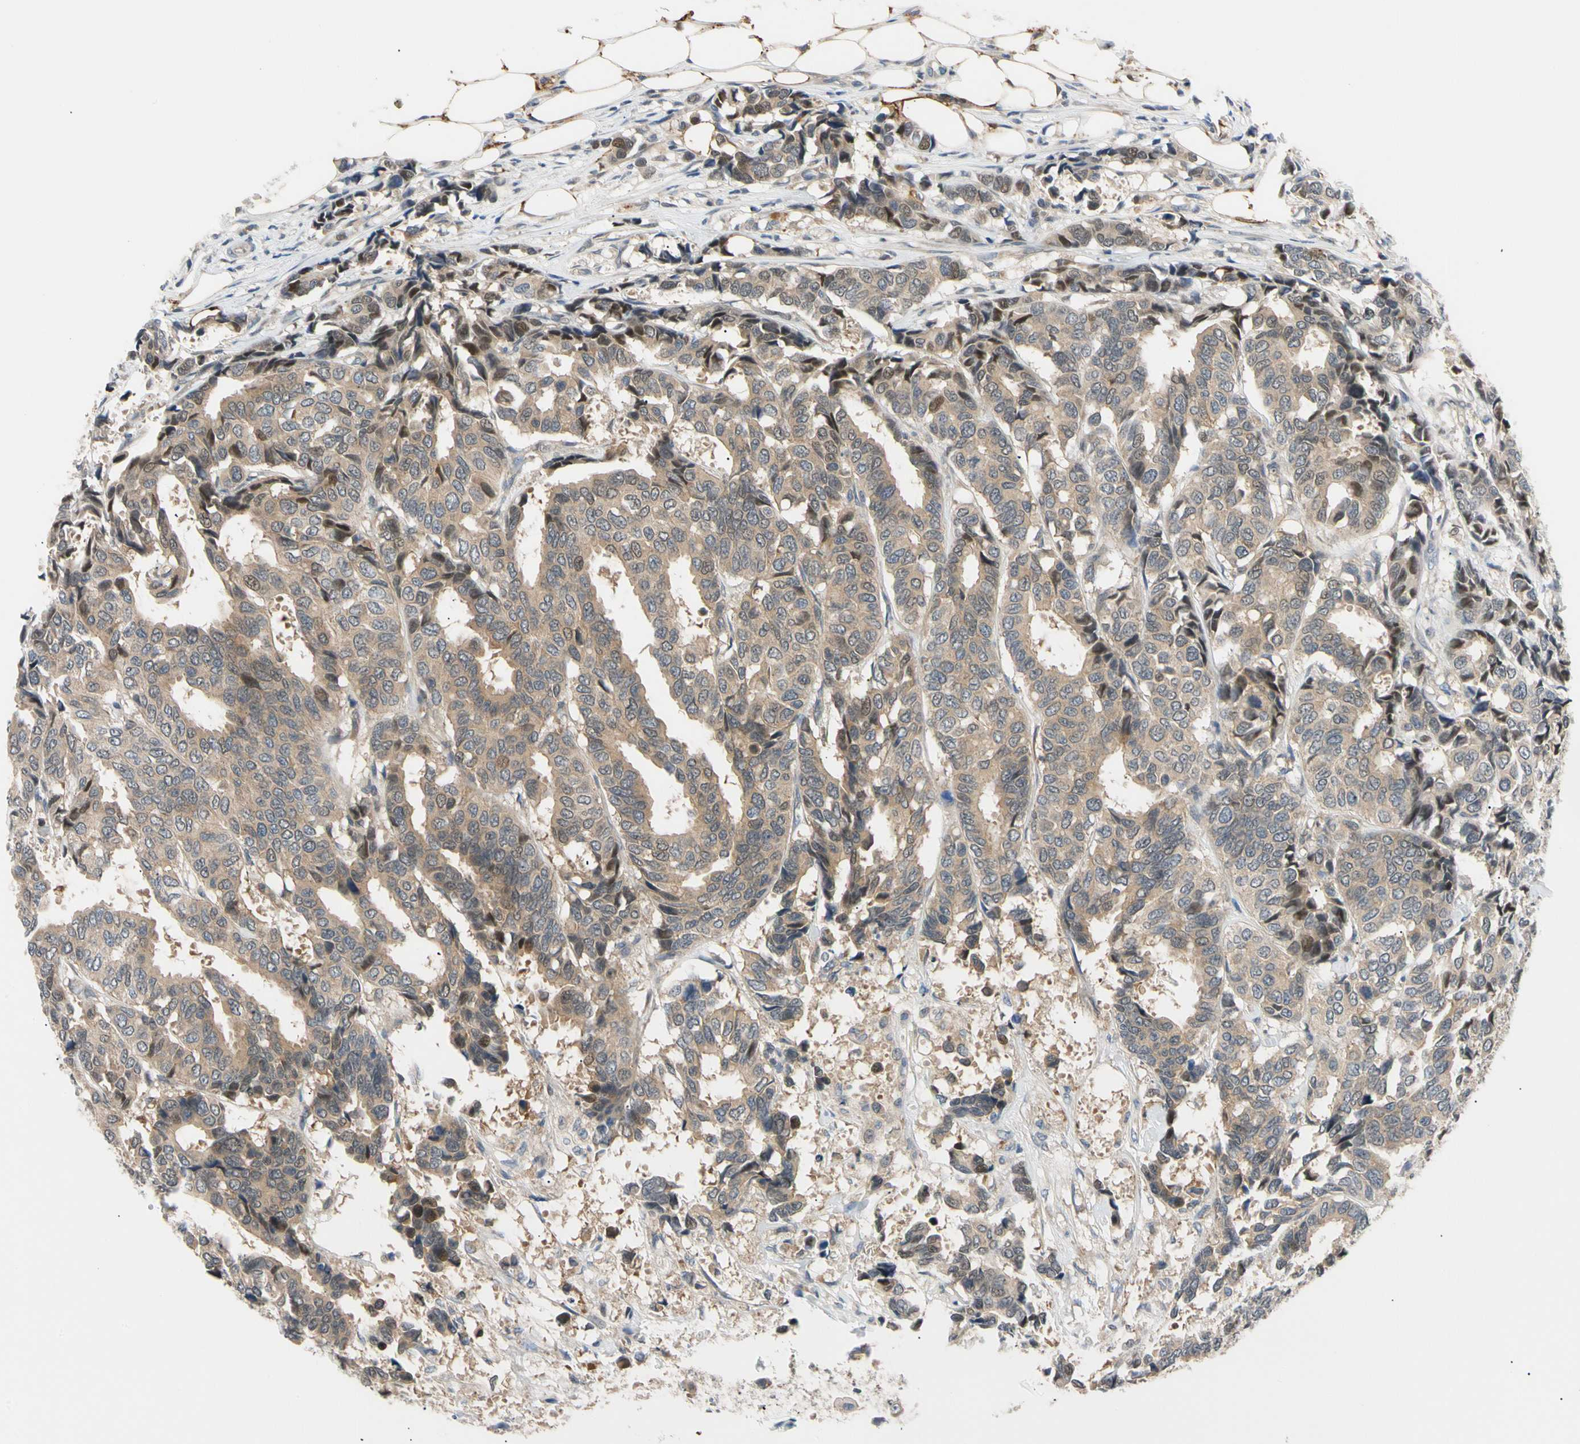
{"staining": {"intensity": "moderate", "quantity": ">75%", "location": "cytoplasmic/membranous"}, "tissue": "breast cancer", "cell_type": "Tumor cells", "image_type": "cancer", "snomed": [{"axis": "morphology", "description": "Duct carcinoma"}, {"axis": "topography", "description": "Breast"}], "caption": "Protein analysis of breast infiltrating ductal carcinoma tissue demonstrates moderate cytoplasmic/membranous staining in about >75% of tumor cells.", "gene": "SEC23B", "patient": {"sex": "female", "age": 87}}